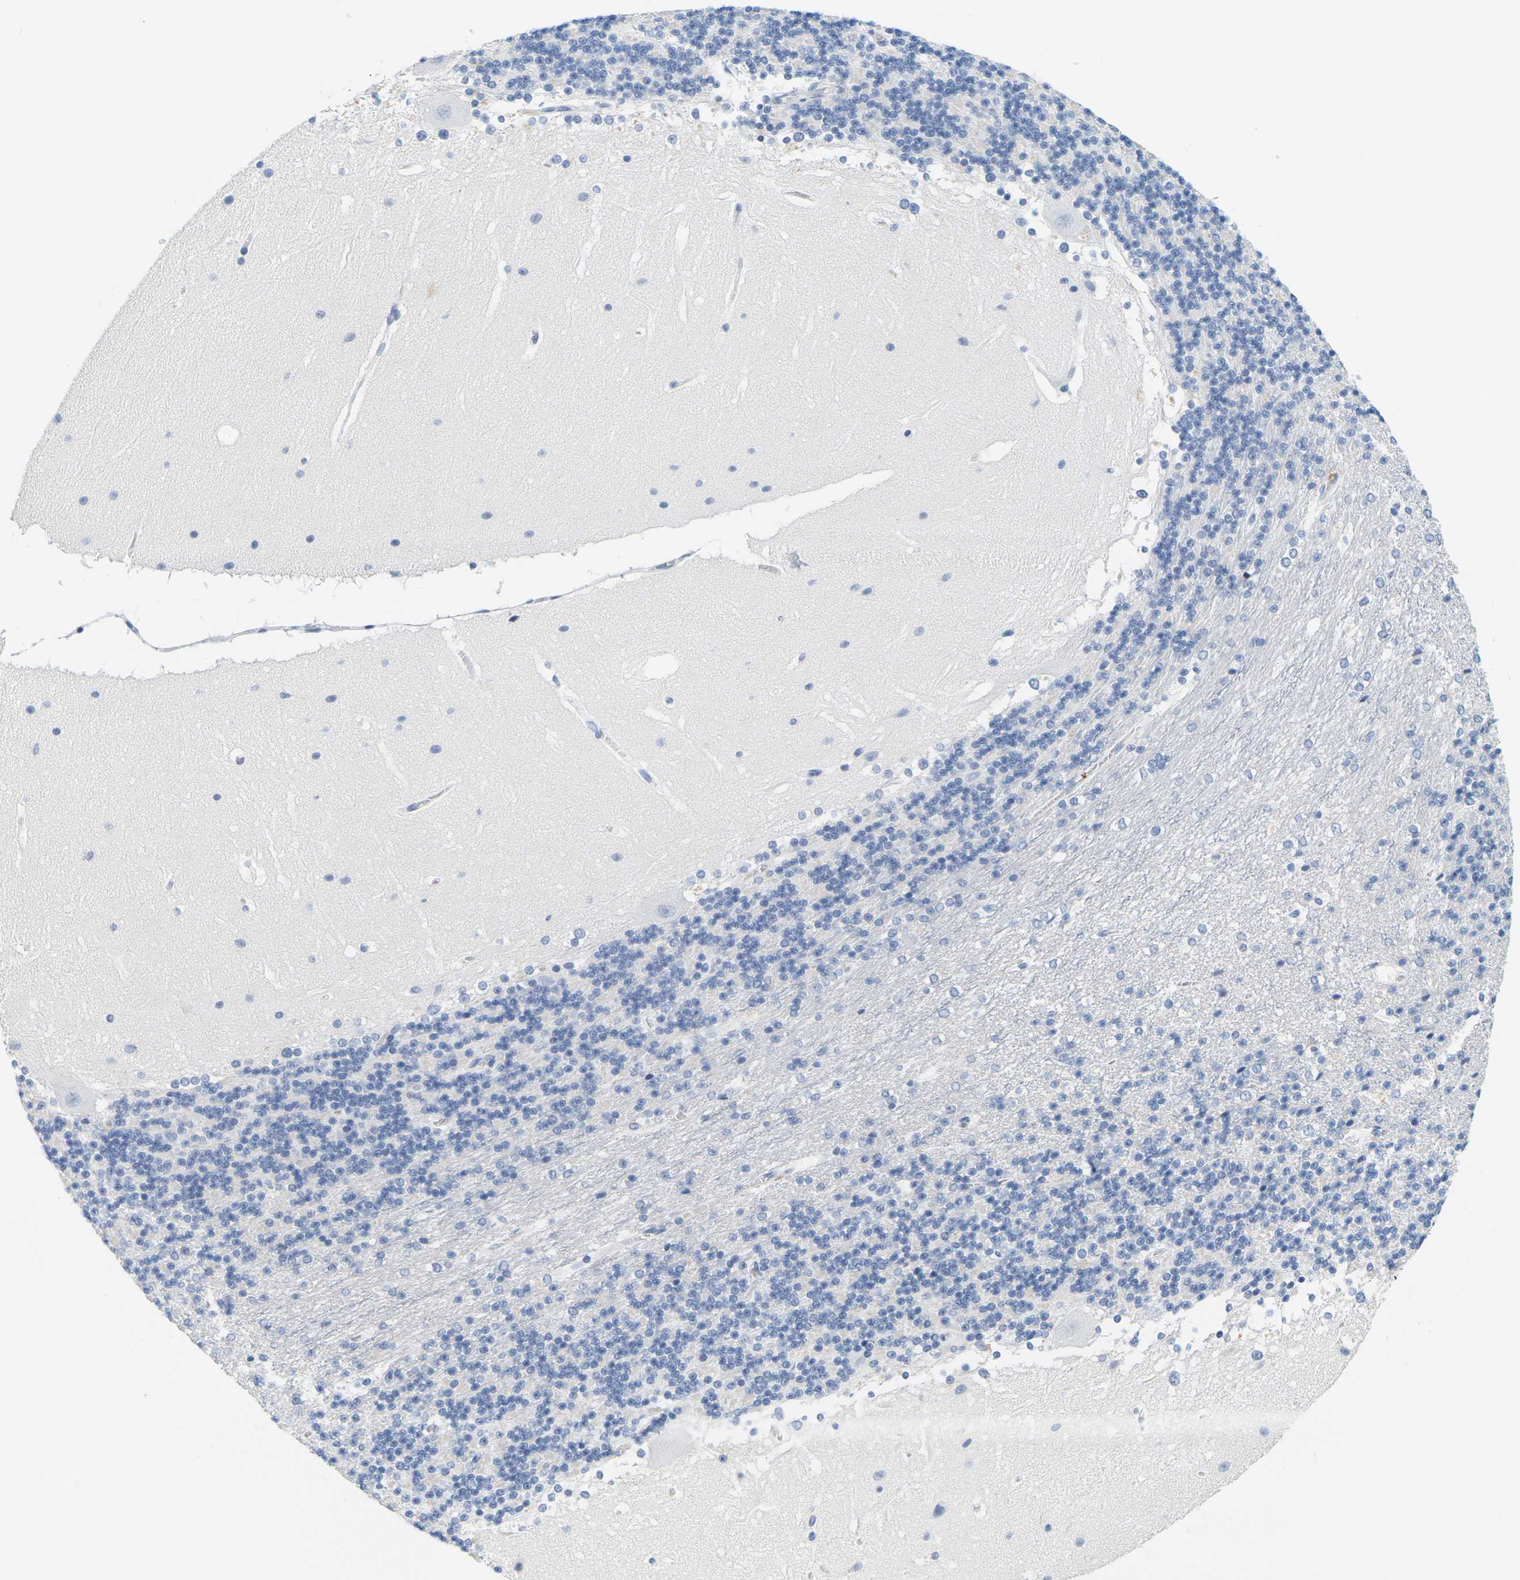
{"staining": {"intensity": "negative", "quantity": "none", "location": "none"}, "tissue": "cerebellum", "cell_type": "Cells in granular layer", "image_type": "normal", "snomed": [{"axis": "morphology", "description": "Normal tissue, NOS"}, {"axis": "topography", "description": "Cerebellum"}], "caption": "Benign cerebellum was stained to show a protein in brown. There is no significant staining in cells in granular layer.", "gene": "HLA", "patient": {"sex": "female", "age": 19}}